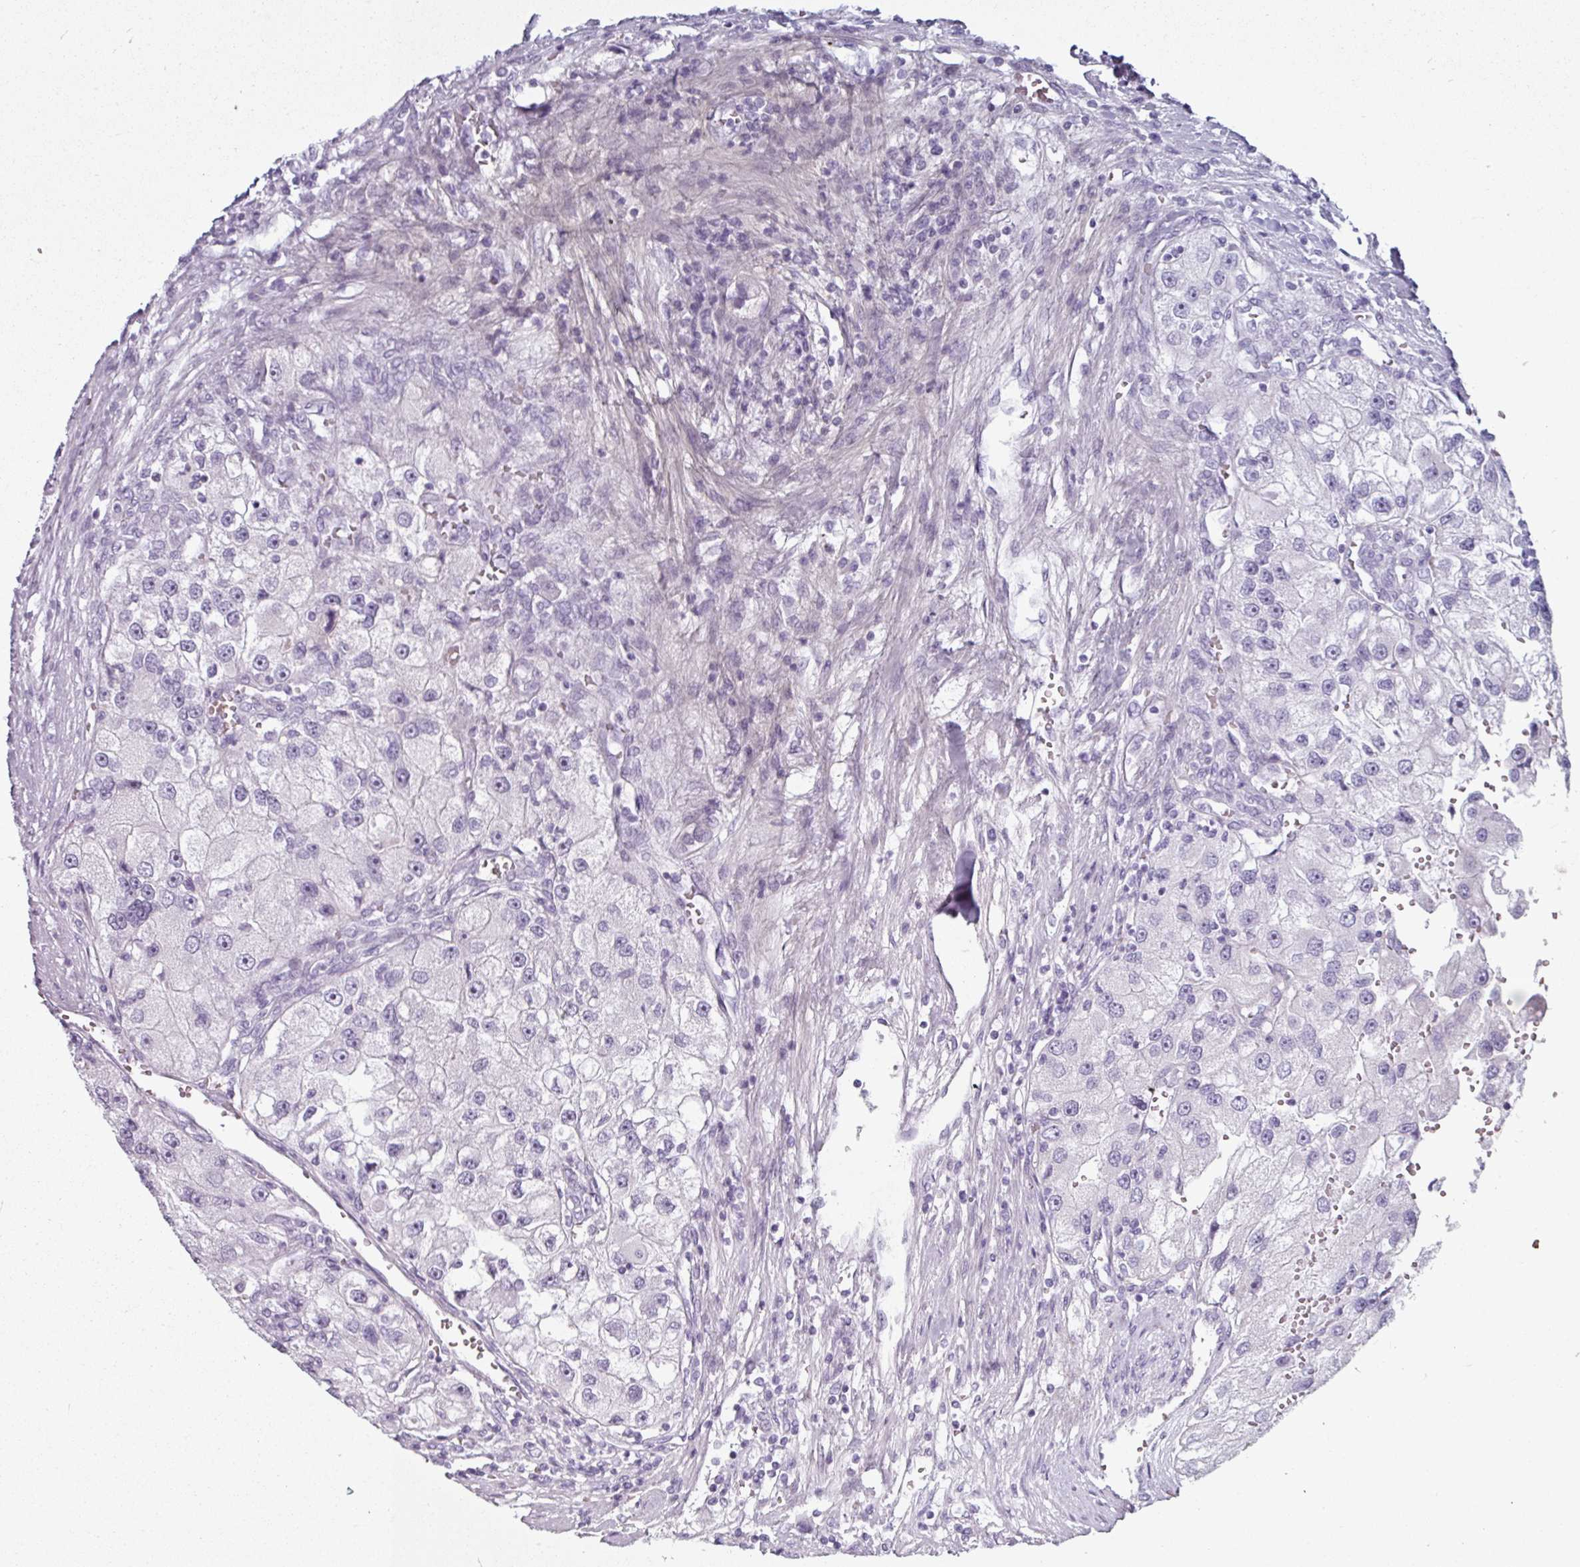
{"staining": {"intensity": "negative", "quantity": "none", "location": "none"}, "tissue": "renal cancer", "cell_type": "Tumor cells", "image_type": "cancer", "snomed": [{"axis": "morphology", "description": "Adenocarcinoma, NOS"}, {"axis": "topography", "description": "Kidney"}], "caption": "DAB immunohistochemical staining of human renal adenocarcinoma demonstrates no significant expression in tumor cells.", "gene": "CLCA1", "patient": {"sex": "male", "age": 63}}